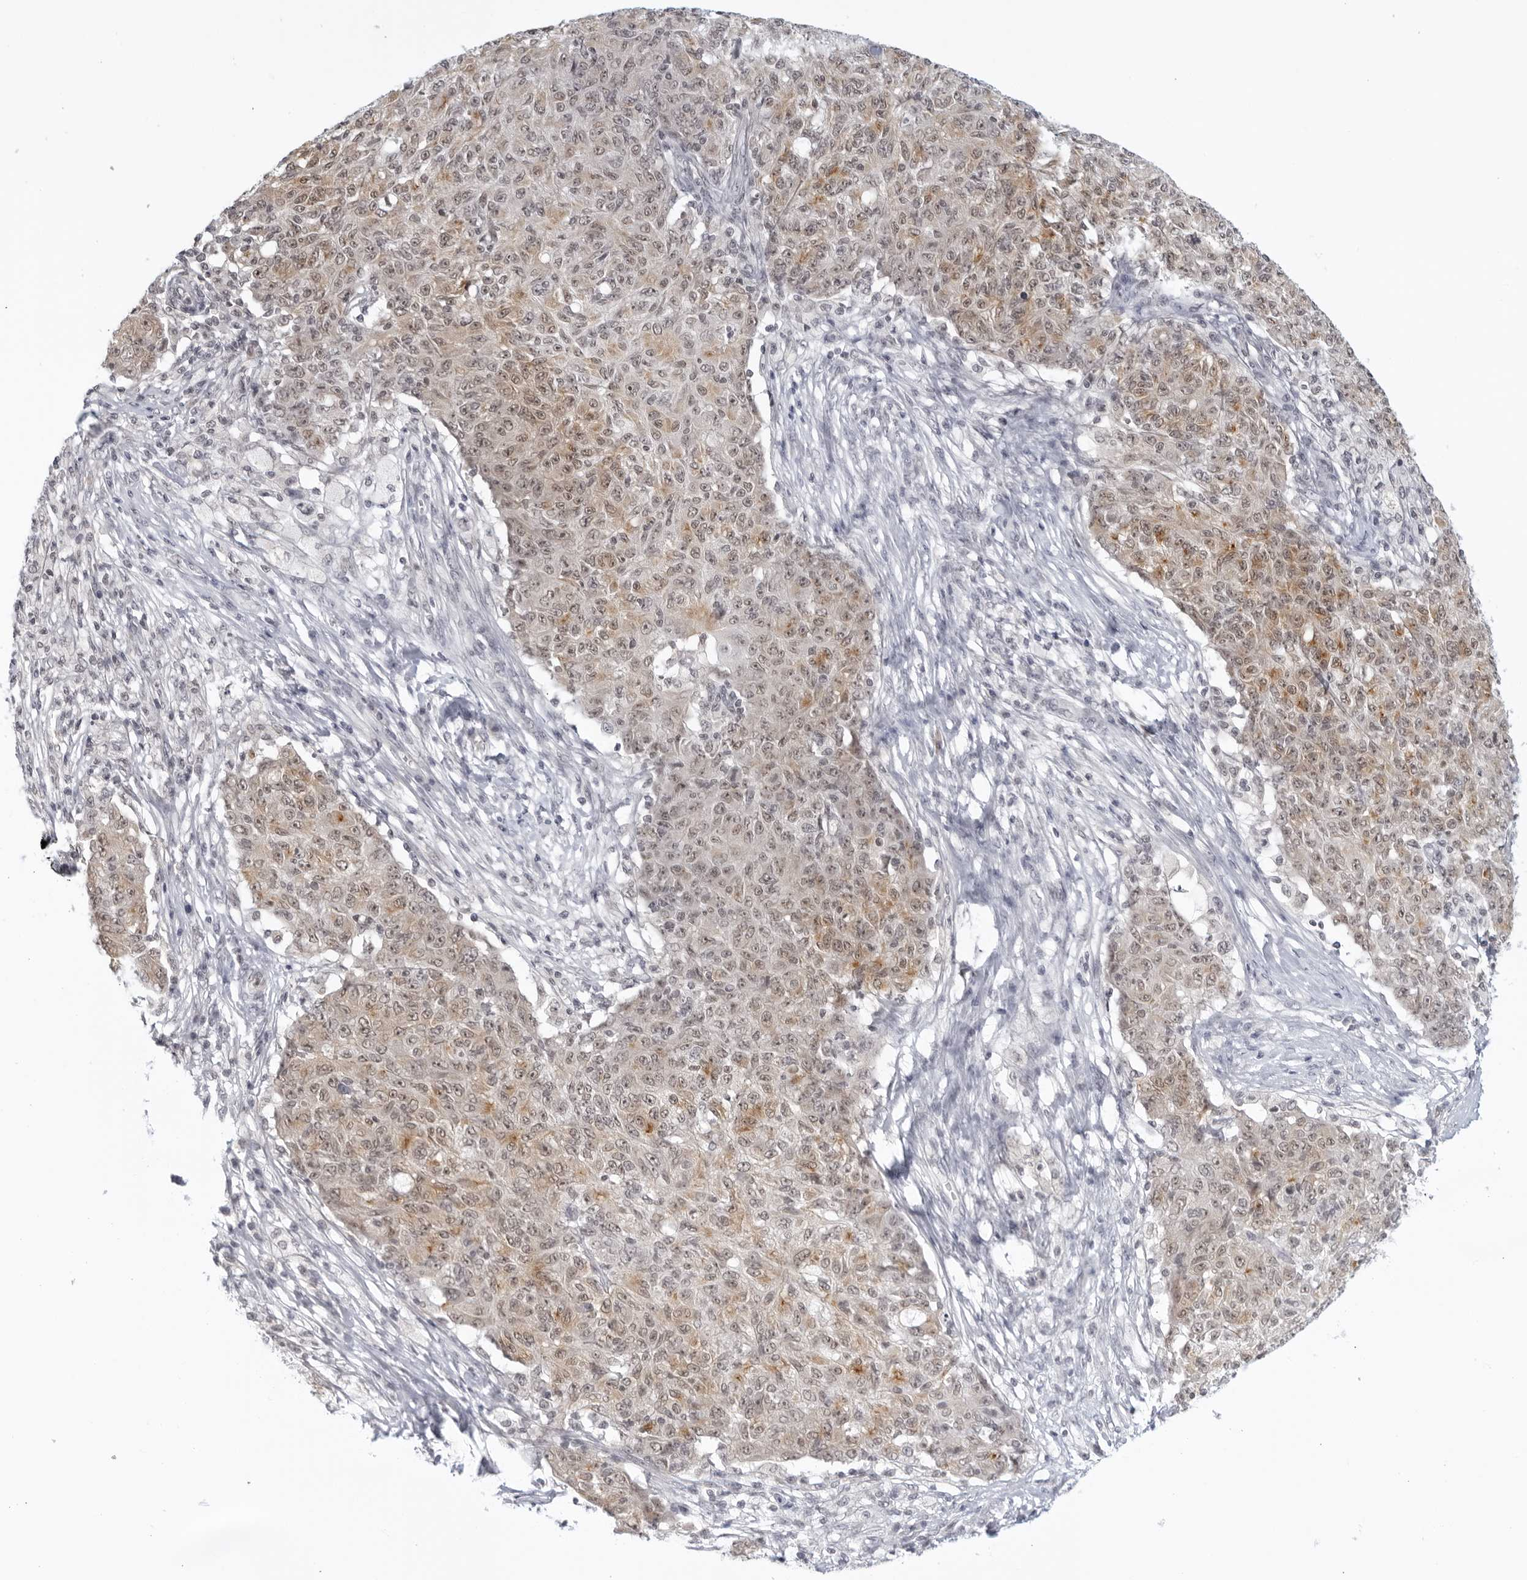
{"staining": {"intensity": "moderate", "quantity": "<25%", "location": "cytoplasmic/membranous"}, "tissue": "ovarian cancer", "cell_type": "Tumor cells", "image_type": "cancer", "snomed": [{"axis": "morphology", "description": "Carcinoma, endometroid"}, {"axis": "topography", "description": "Ovary"}], "caption": "A high-resolution photomicrograph shows IHC staining of endometroid carcinoma (ovarian), which demonstrates moderate cytoplasmic/membranous staining in approximately <25% of tumor cells.", "gene": "RAB11FIP3", "patient": {"sex": "female", "age": 42}}